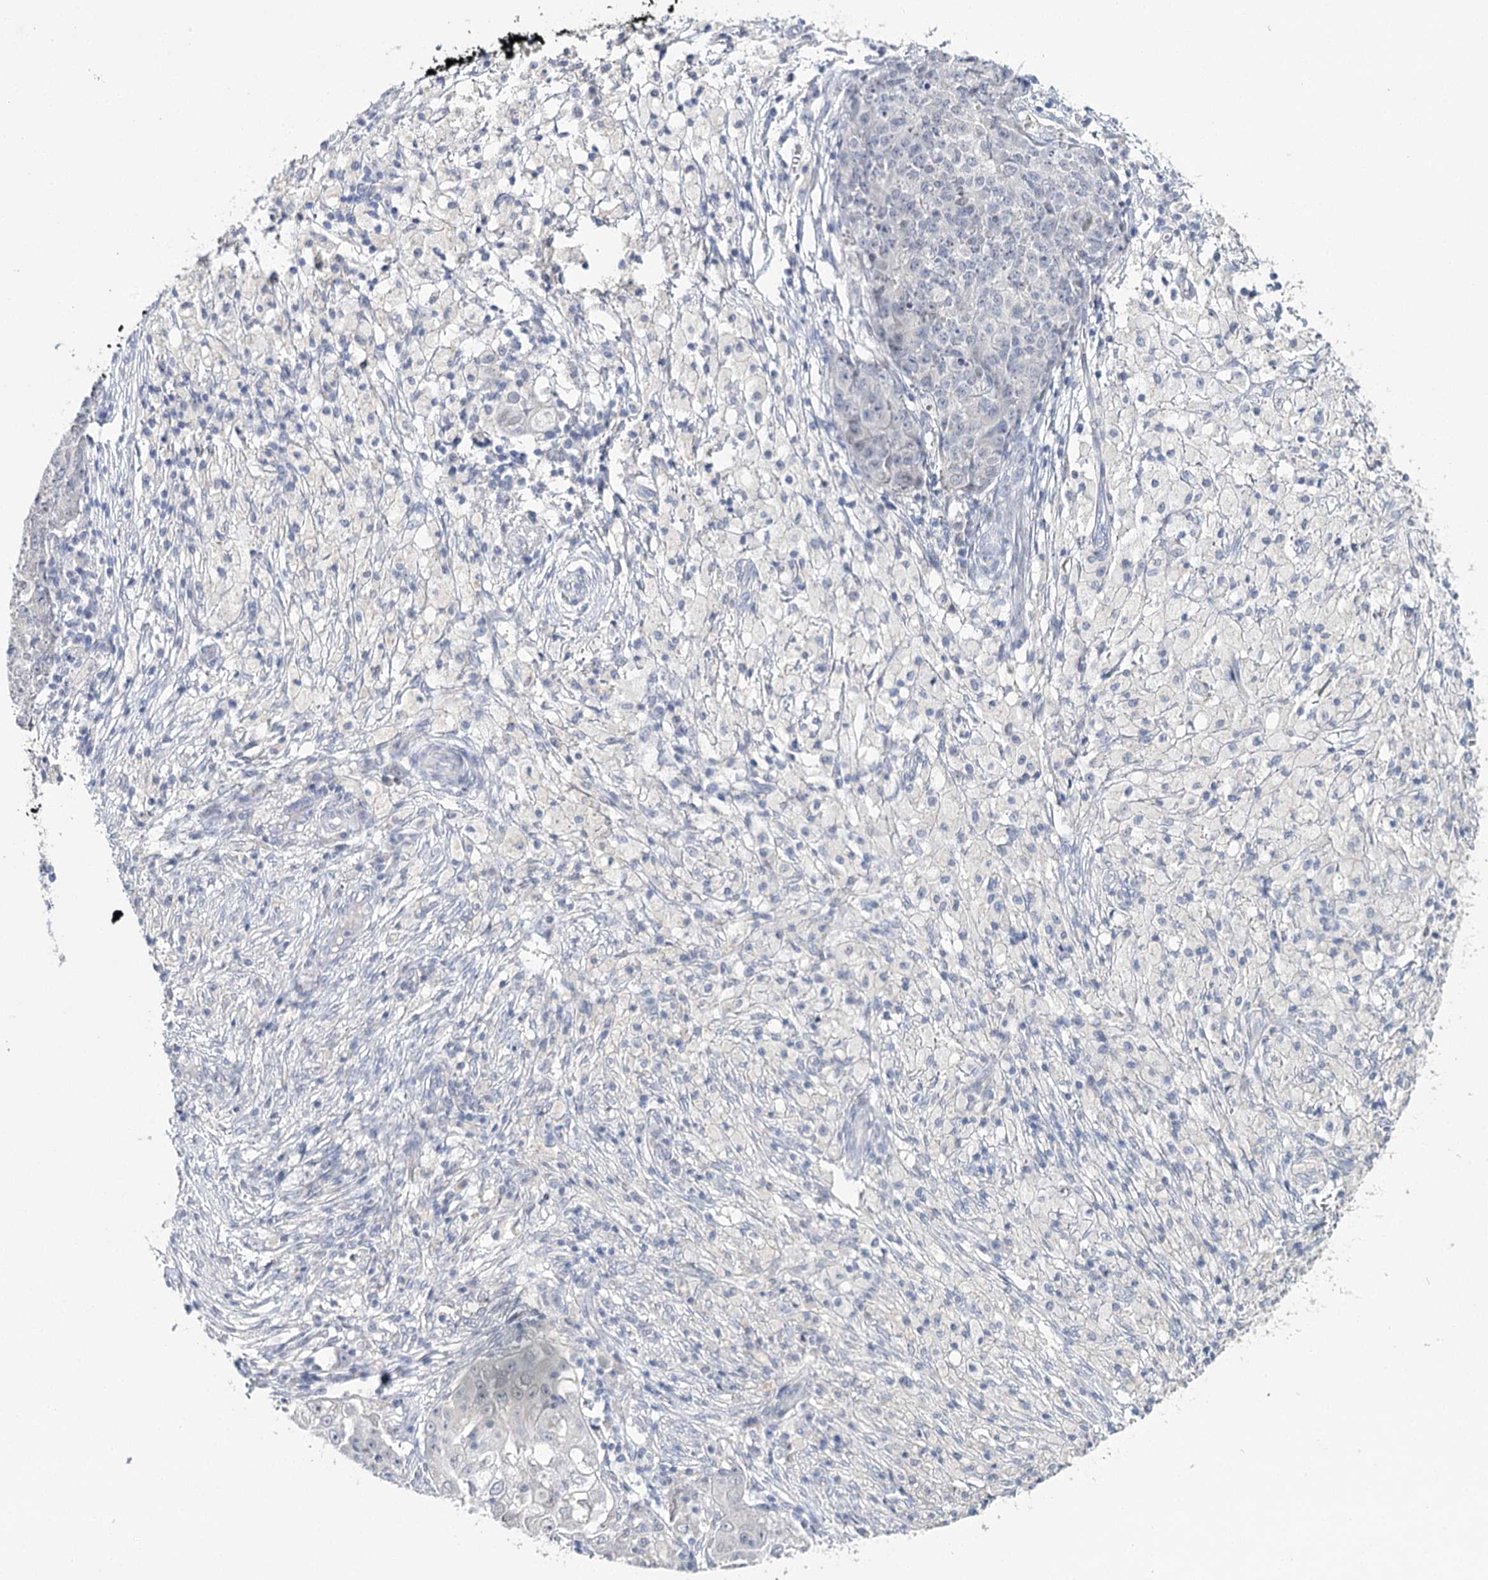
{"staining": {"intensity": "moderate", "quantity": "25%-75%", "location": "nuclear"}, "tissue": "ovarian cancer", "cell_type": "Tumor cells", "image_type": "cancer", "snomed": [{"axis": "morphology", "description": "Carcinoma, endometroid"}, {"axis": "topography", "description": "Ovary"}], "caption": "IHC (DAB) staining of ovarian cancer demonstrates moderate nuclear protein positivity in about 25%-75% of tumor cells.", "gene": "TP53", "patient": {"sex": "female", "age": 42}}